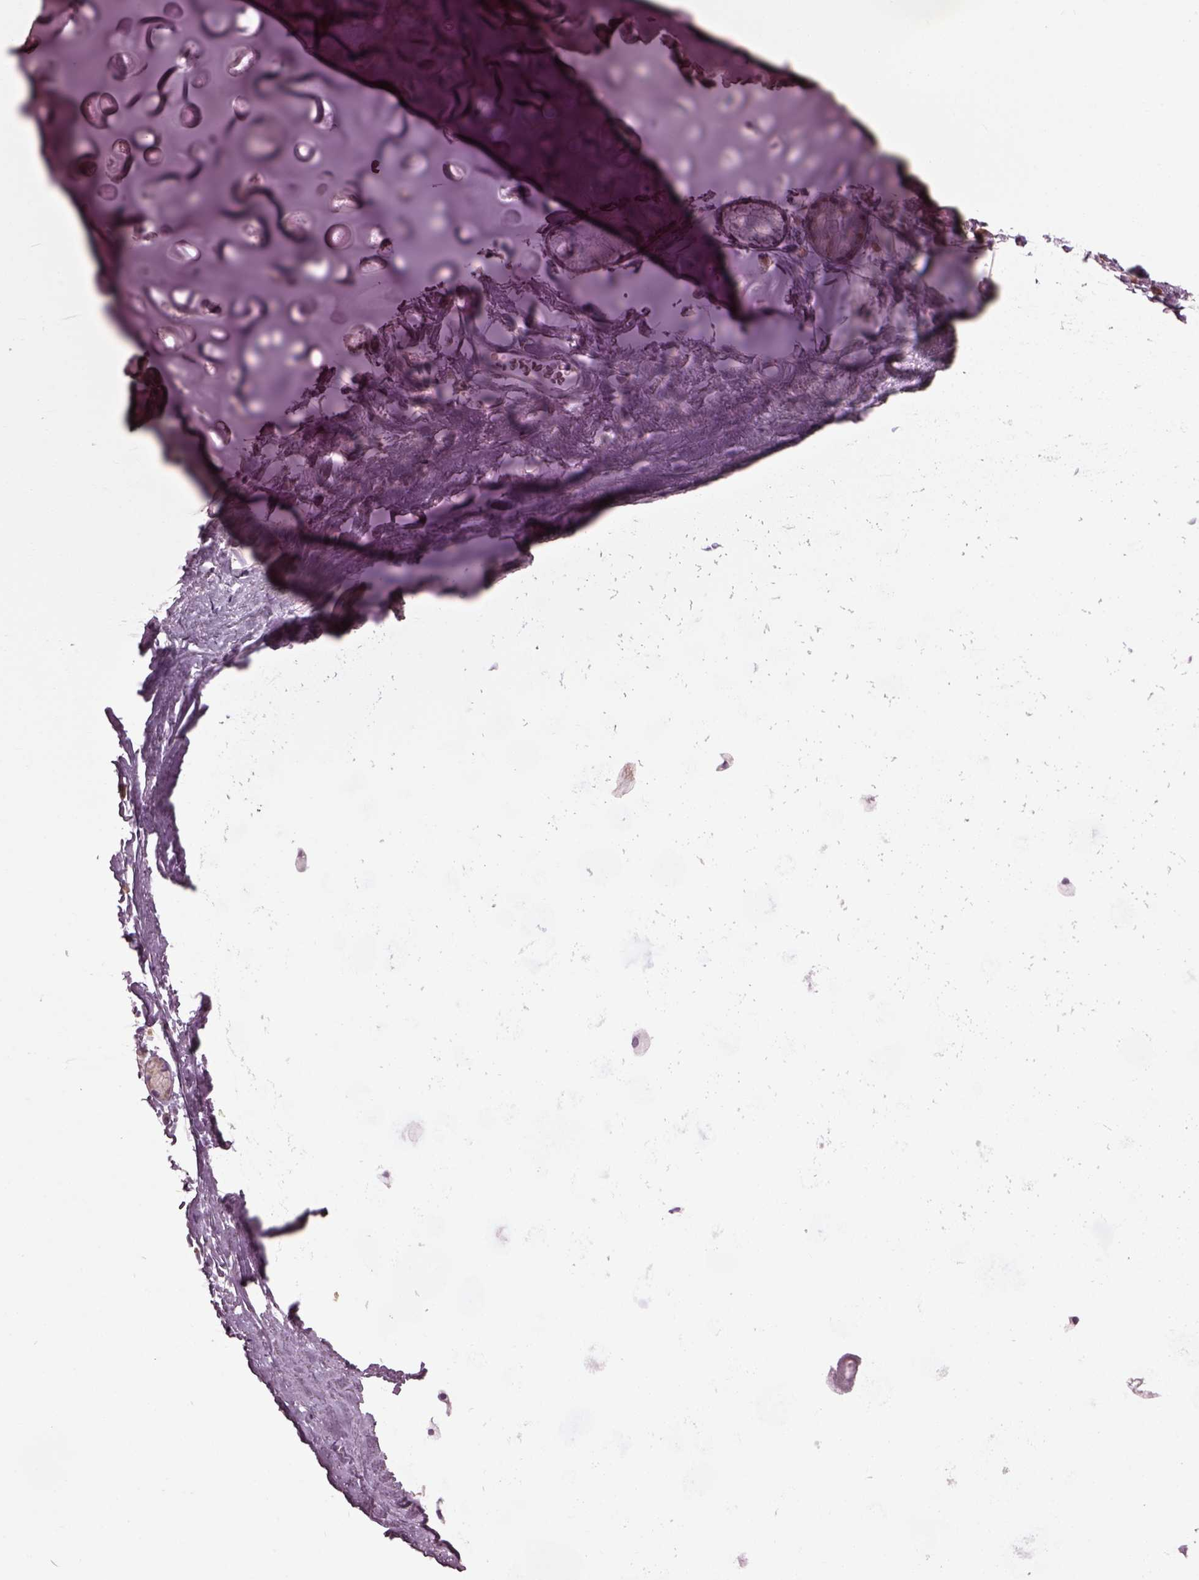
{"staining": {"intensity": "negative", "quantity": "none", "location": "none"}, "tissue": "adipose tissue", "cell_type": "Adipocytes", "image_type": "normal", "snomed": [{"axis": "morphology", "description": "Normal tissue, NOS"}, {"axis": "topography", "description": "Cartilage tissue"}, {"axis": "topography", "description": "Bronchus"}], "caption": "This is an IHC photomicrograph of normal adipose tissue. There is no staining in adipocytes.", "gene": "CABP5", "patient": {"sex": "female", "age": 79}}